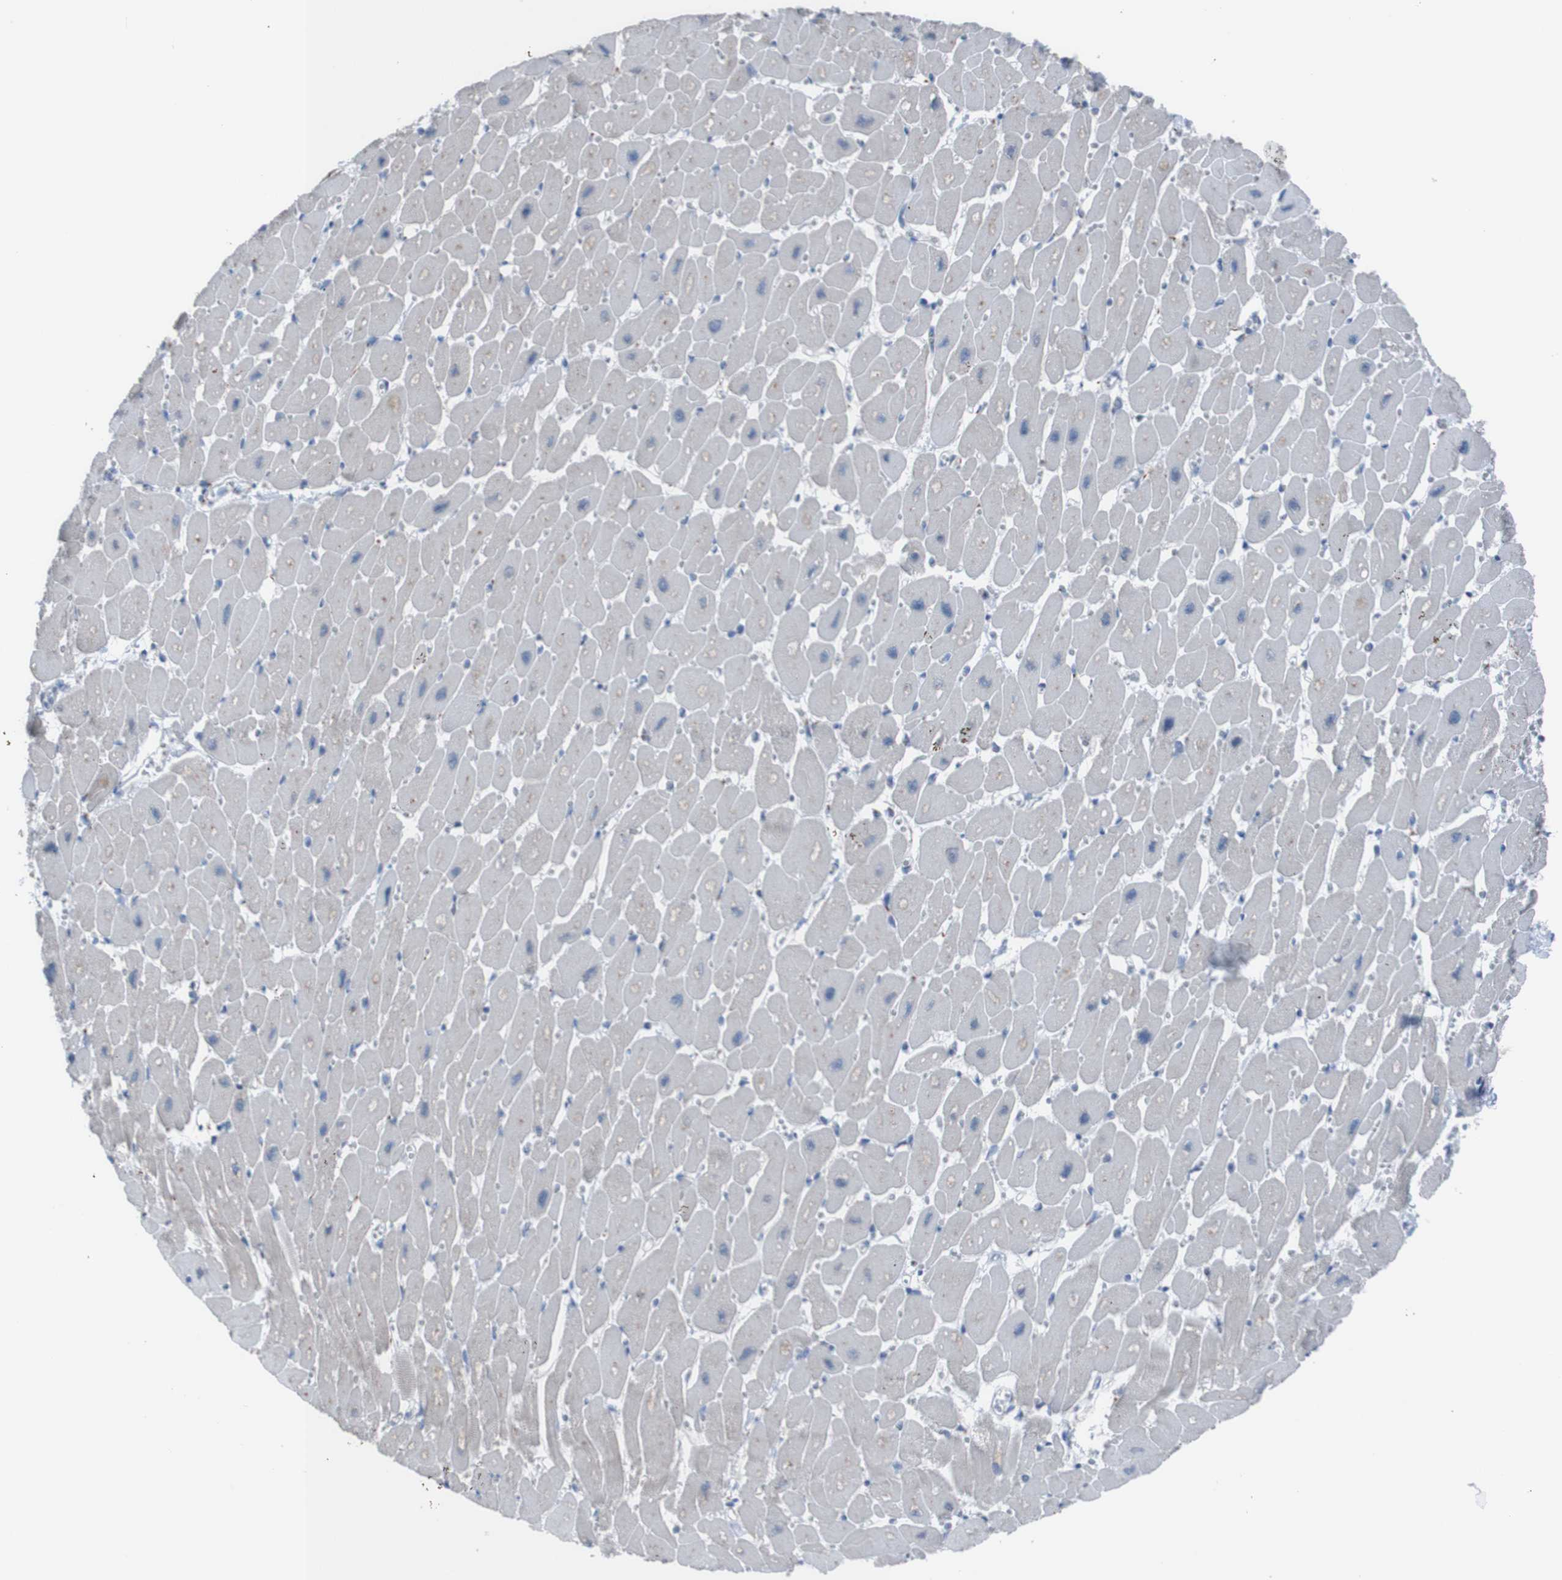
{"staining": {"intensity": "negative", "quantity": "none", "location": "none"}, "tissue": "heart muscle", "cell_type": "Cardiomyocytes", "image_type": "normal", "snomed": [{"axis": "morphology", "description": "Normal tissue, NOS"}, {"axis": "topography", "description": "Heart"}], "caption": "The histopathology image shows no staining of cardiomyocytes in unremarkable heart muscle.", "gene": "MINAR1", "patient": {"sex": "female", "age": 54}}